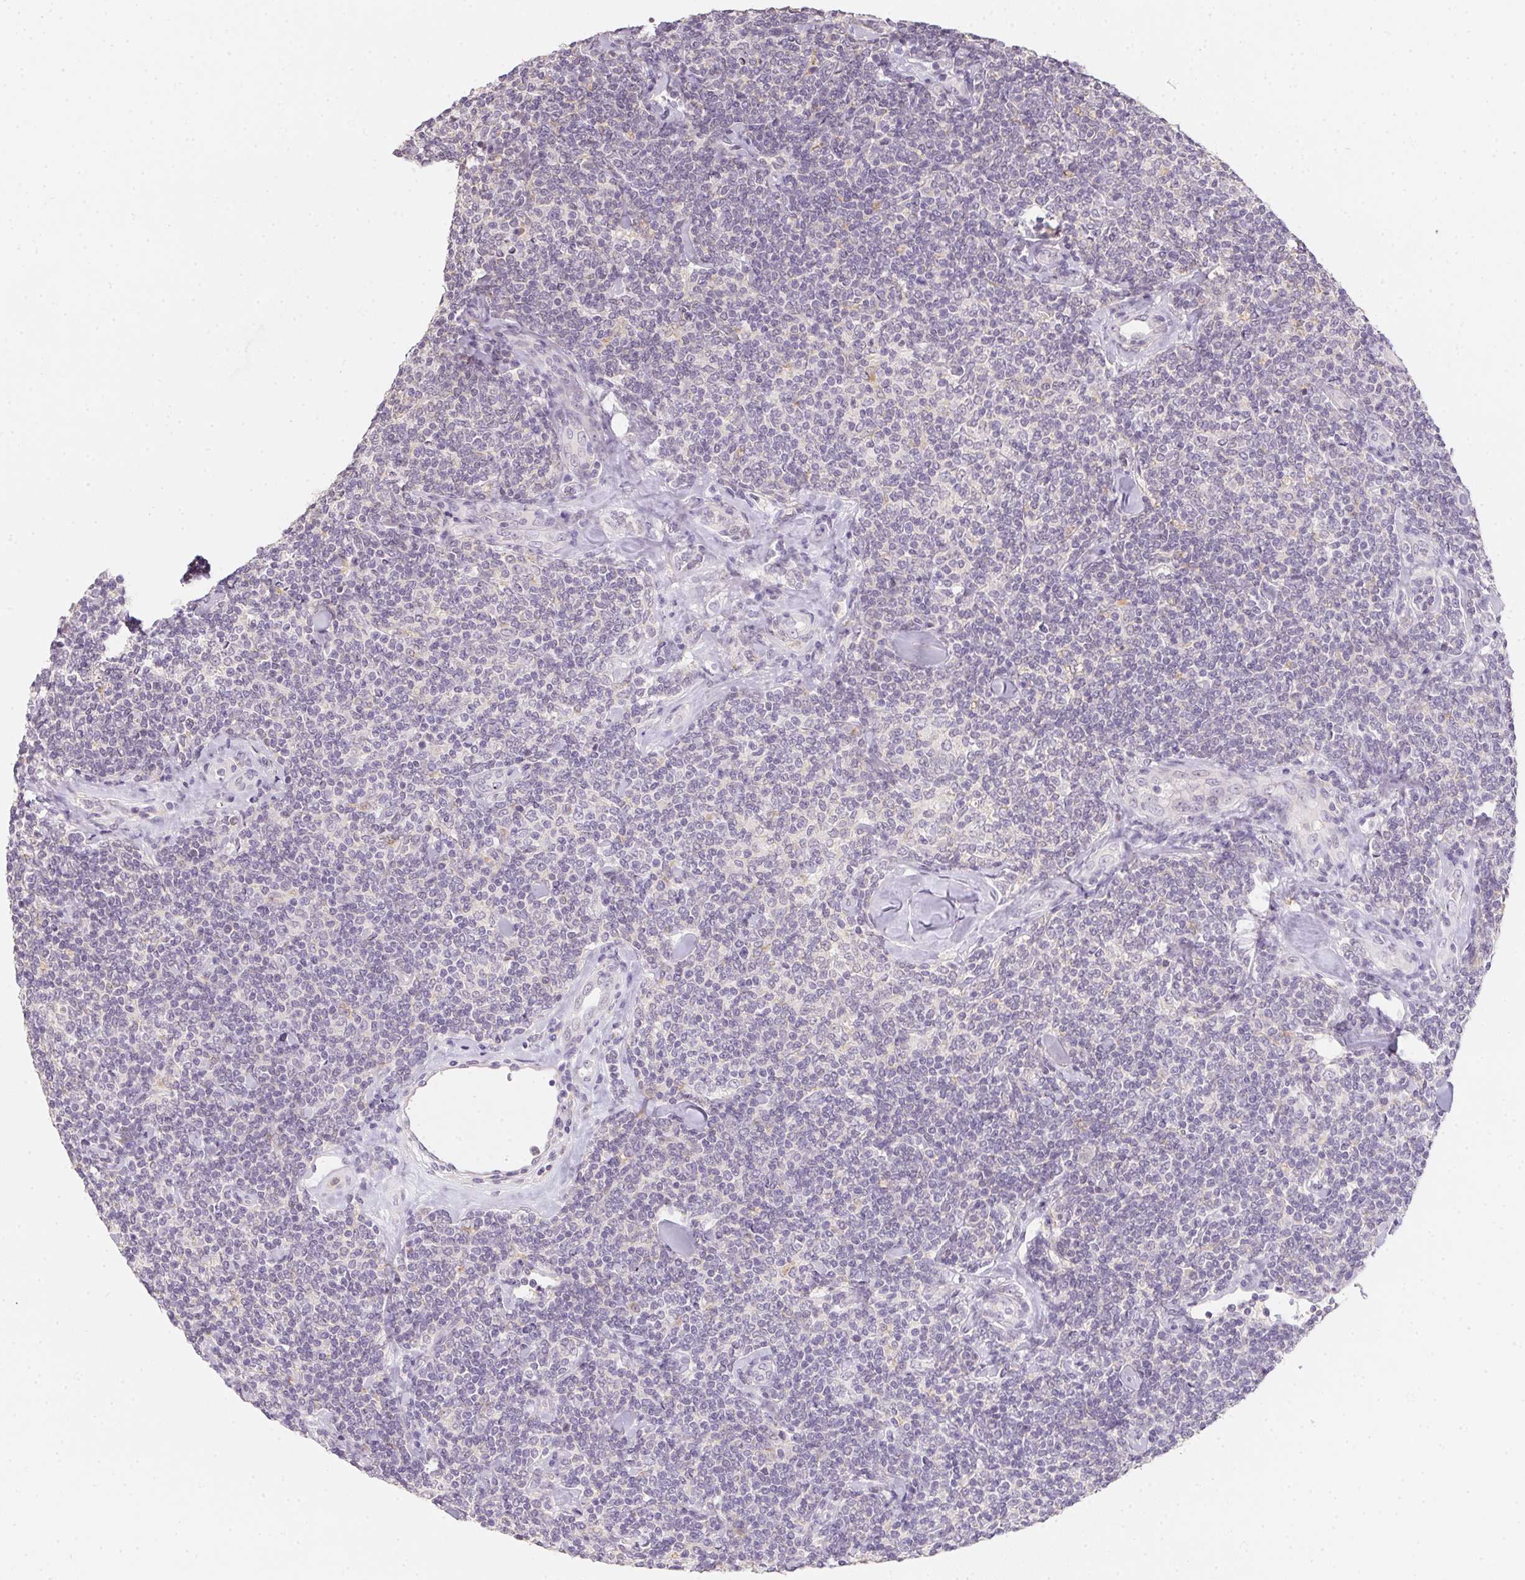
{"staining": {"intensity": "negative", "quantity": "none", "location": "none"}, "tissue": "lymphoma", "cell_type": "Tumor cells", "image_type": "cancer", "snomed": [{"axis": "morphology", "description": "Malignant lymphoma, non-Hodgkin's type, Low grade"}, {"axis": "topography", "description": "Lymph node"}], "caption": "Immunohistochemistry (IHC) of human lymphoma exhibits no positivity in tumor cells.", "gene": "SLC6A18", "patient": {"sex": "female", "age": 56}}